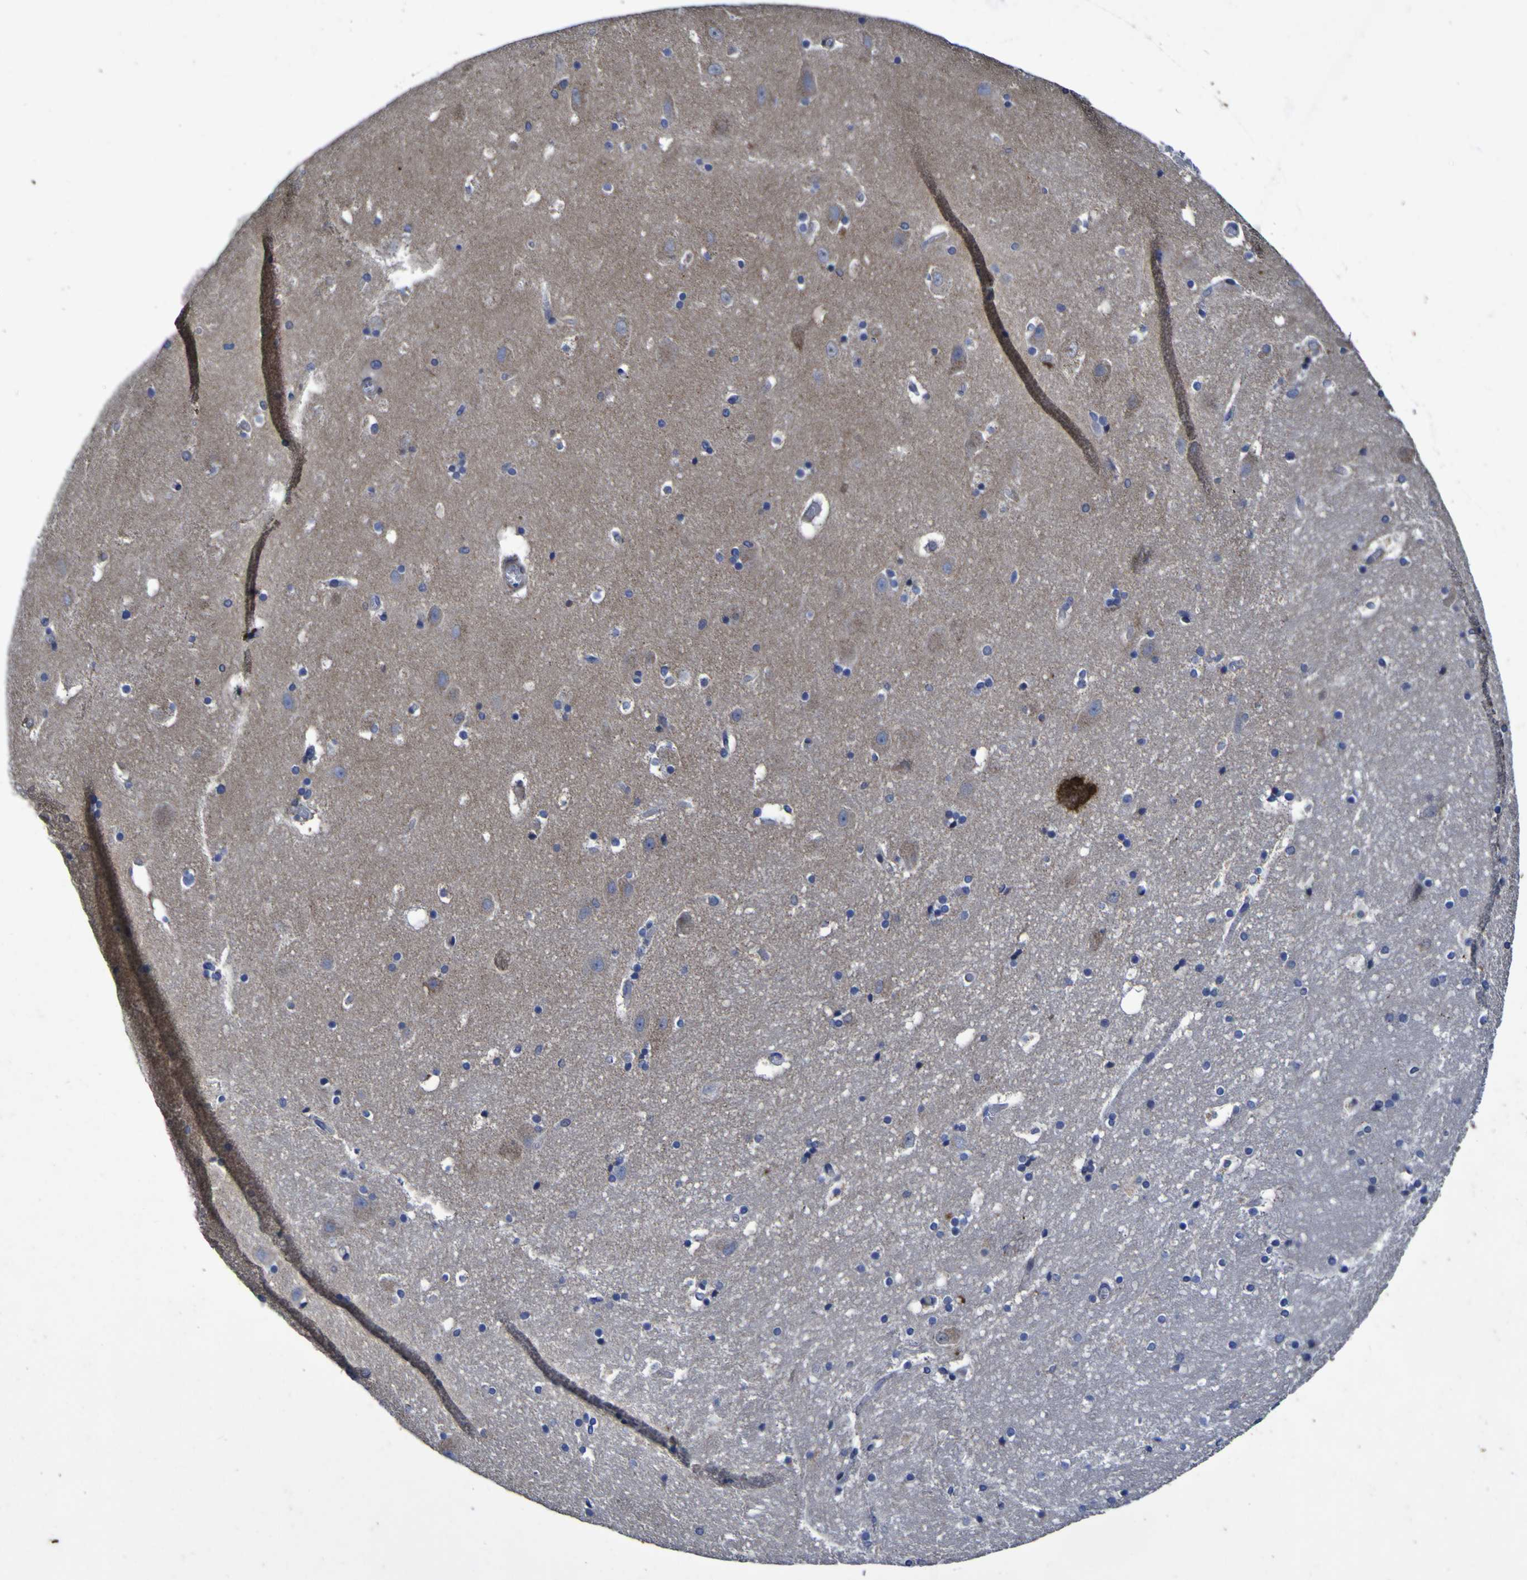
{"staining": {"intensity": "negative", "quantity": "none", "location": "none"}, "tissue": "hippocampus", "cell_type": "Glial cells", "image_type": "normal", "snomed": [{"axis": "morphology", "description": "Normal tissue, NOS"}, {"axis": "topography", "description": "Hippocampus"}], "caption": "Hippocampus was stained to show a protein in brown. There is no significant staining in glial cells. The staining is performed using DAB (3,3'-diaminobenzidine) brown chromogen with nuclei counter-stained in using hematoxylin.", "gene": "P3H1", "patient": {"sex": "male", "age": 45}}